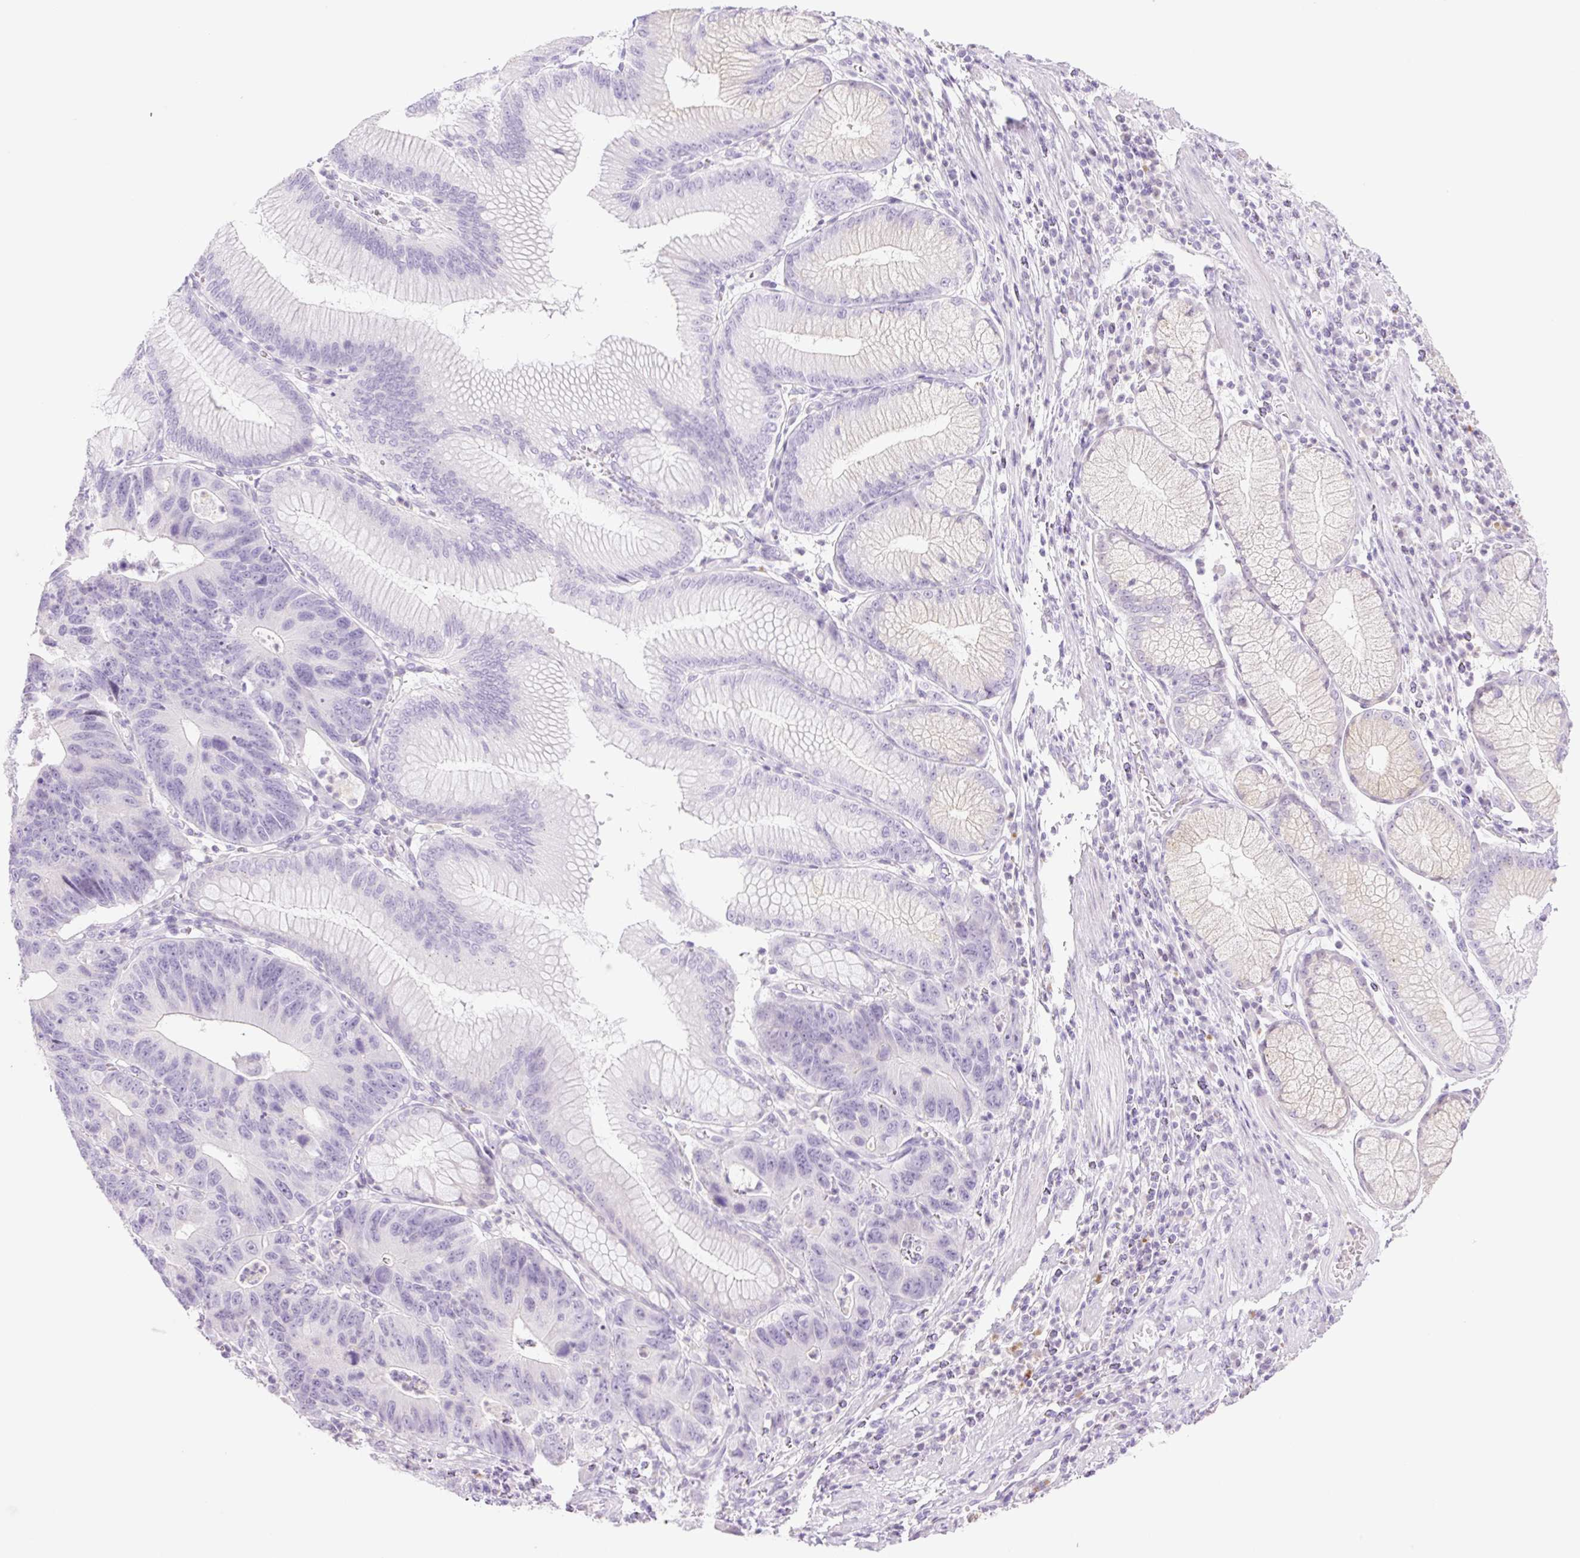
{"staining": {"intensity": "negative", "quantity": "none", "location": "none"}, "tissue": "stomach cancer", "cell_type": "Tumor cells", "image_type": "cancer", "snomed": [{"axis": "morphology", "description": "Adenocarcinoma, NOS"}, {"axis": "topography", "description": "Stomach"}], "caption": "DAB immunohistochemical staining of human stomach cancer reveals no significant positivity in tumor cells.", "gene": "TBX15", "patient": {"sex": "male", "age": 59}}